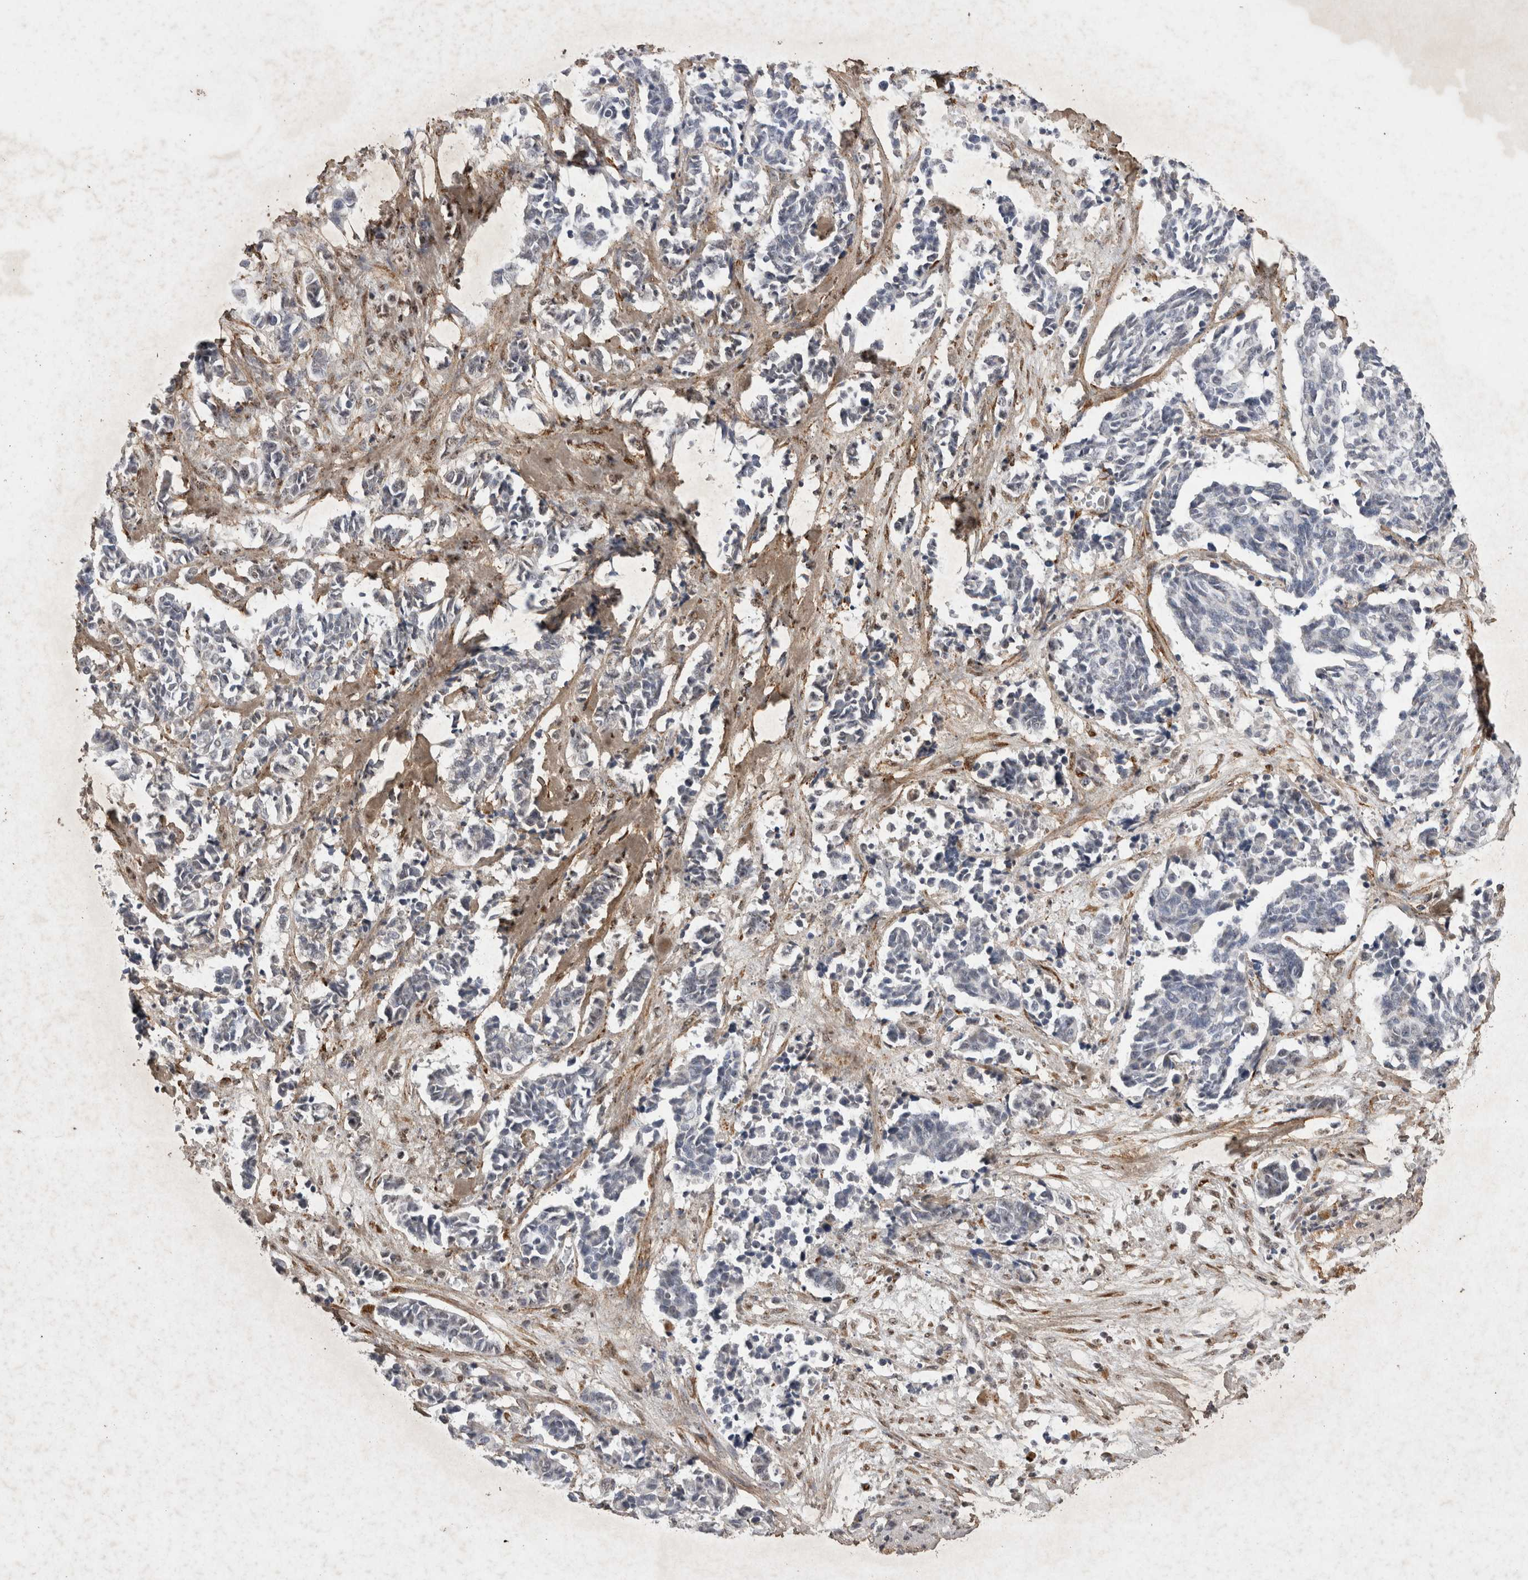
{"staining": {"intensity": "negative", "quantity": "none", "location": "none"}, "tissue": "cervical cancer", "cell_type": "Tumor cells", "image_type": "cancer", "snomed": [{"axis": "morphology", "description": "Normal tissue, NOS"}, {"axis": "morphology", "description": "Squamous cell carcinoma, NOS"}, {"axis": "topography", "description": "Cervix"}], "caption": "Histopathology image shows no protein staining in tumor cells of cervical cancer (squamous cell carcinoma) tissue.", "gene": "C1QTNF5", "patient": {"sex": "female", "age": 35}}